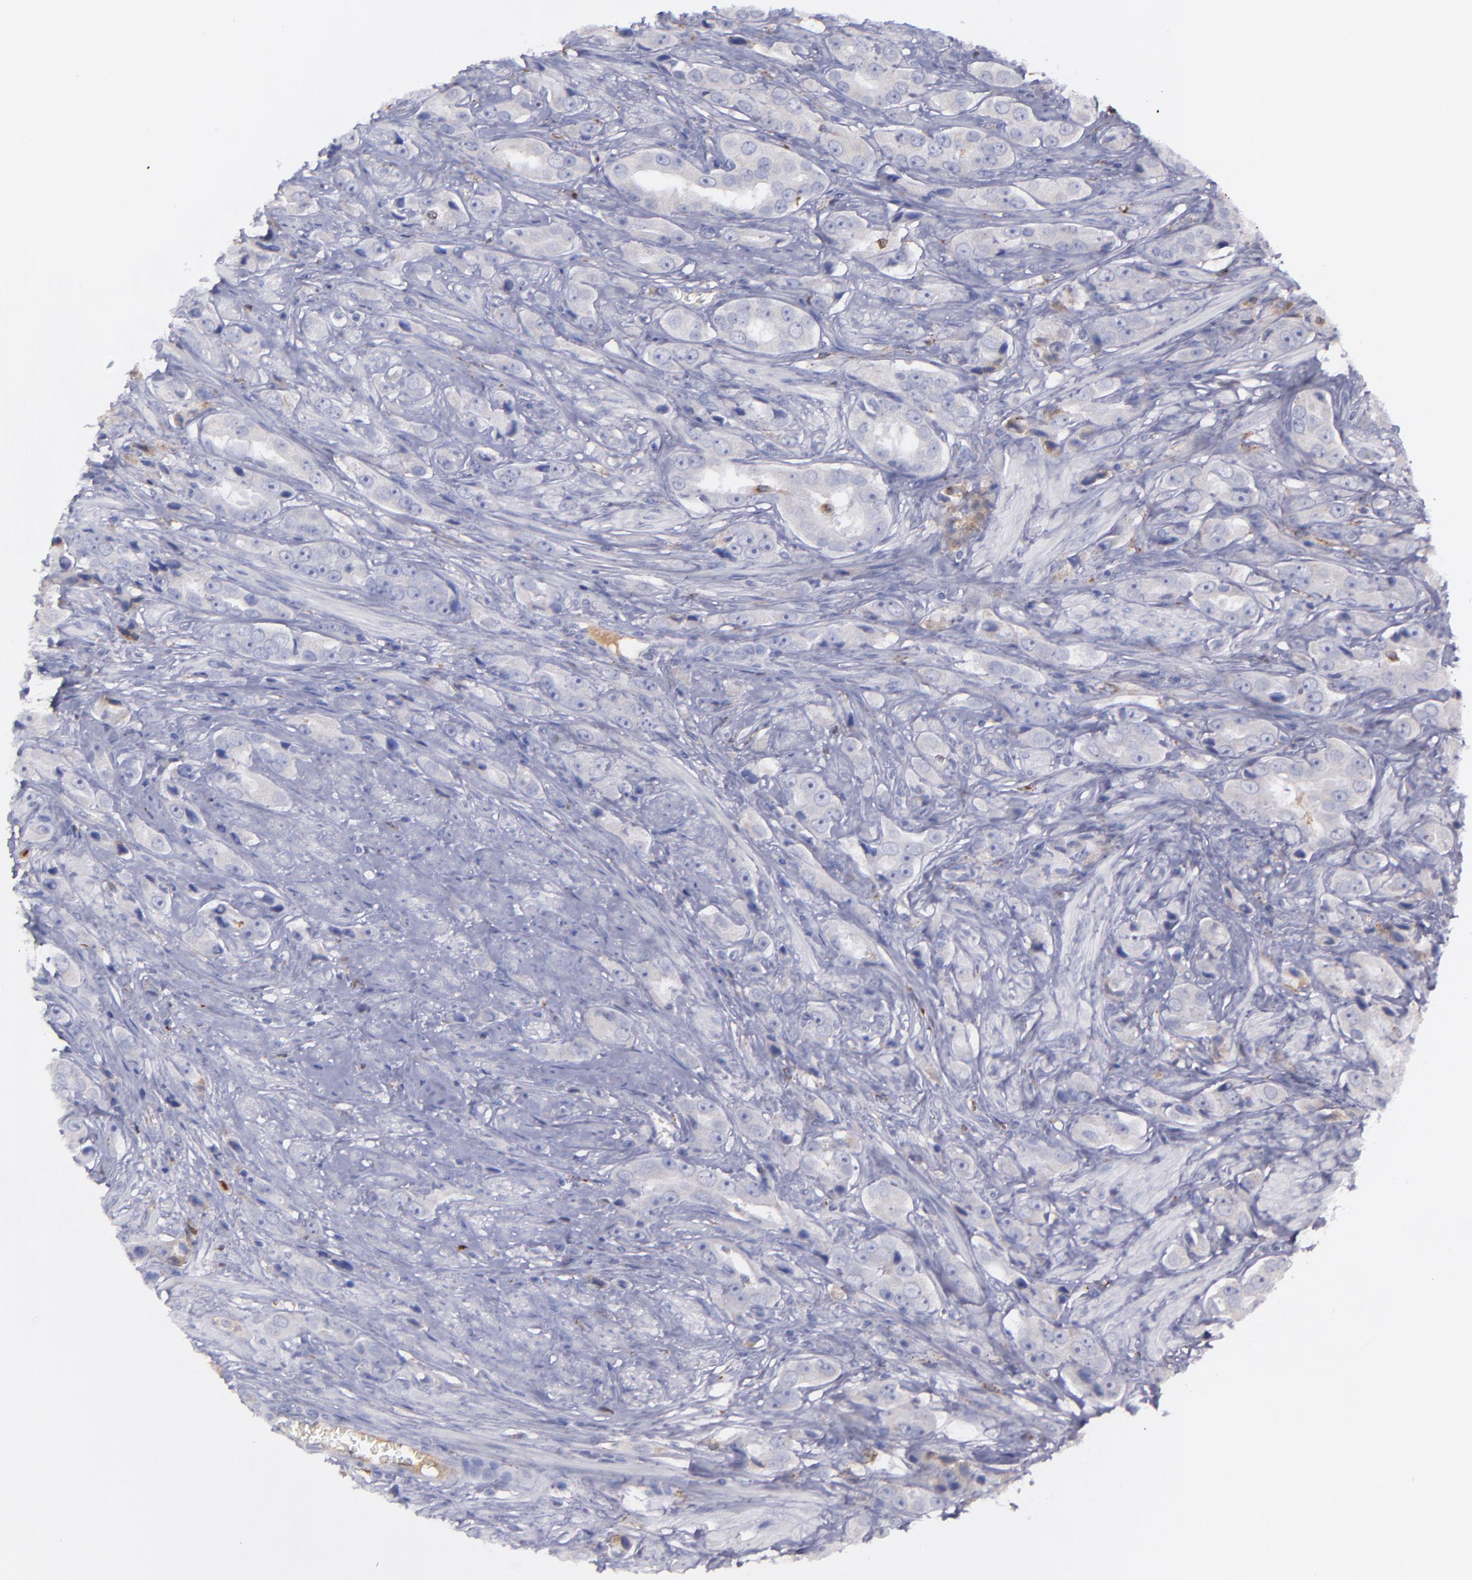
{"staining": {"intensity": "negative", "quantity": "none", "location": "none"}, "tissue": "prostate cancer", "cell_type": "Tumor cells", "image_type": "cancer", "snomed": [{"axis": "morphology", "description": "Adenocarcinoma, Medium grade"}, {"axis": "topography", "description": "Prostate"}], "caption": "IHC micrograph of human prostate cancer (medium-grade adenocarcinoma) stained for a protein (brown), which reveals no staining in tumor cells.", "gene": "C1QA", "patient": {"sex": "male", "age": 53}}